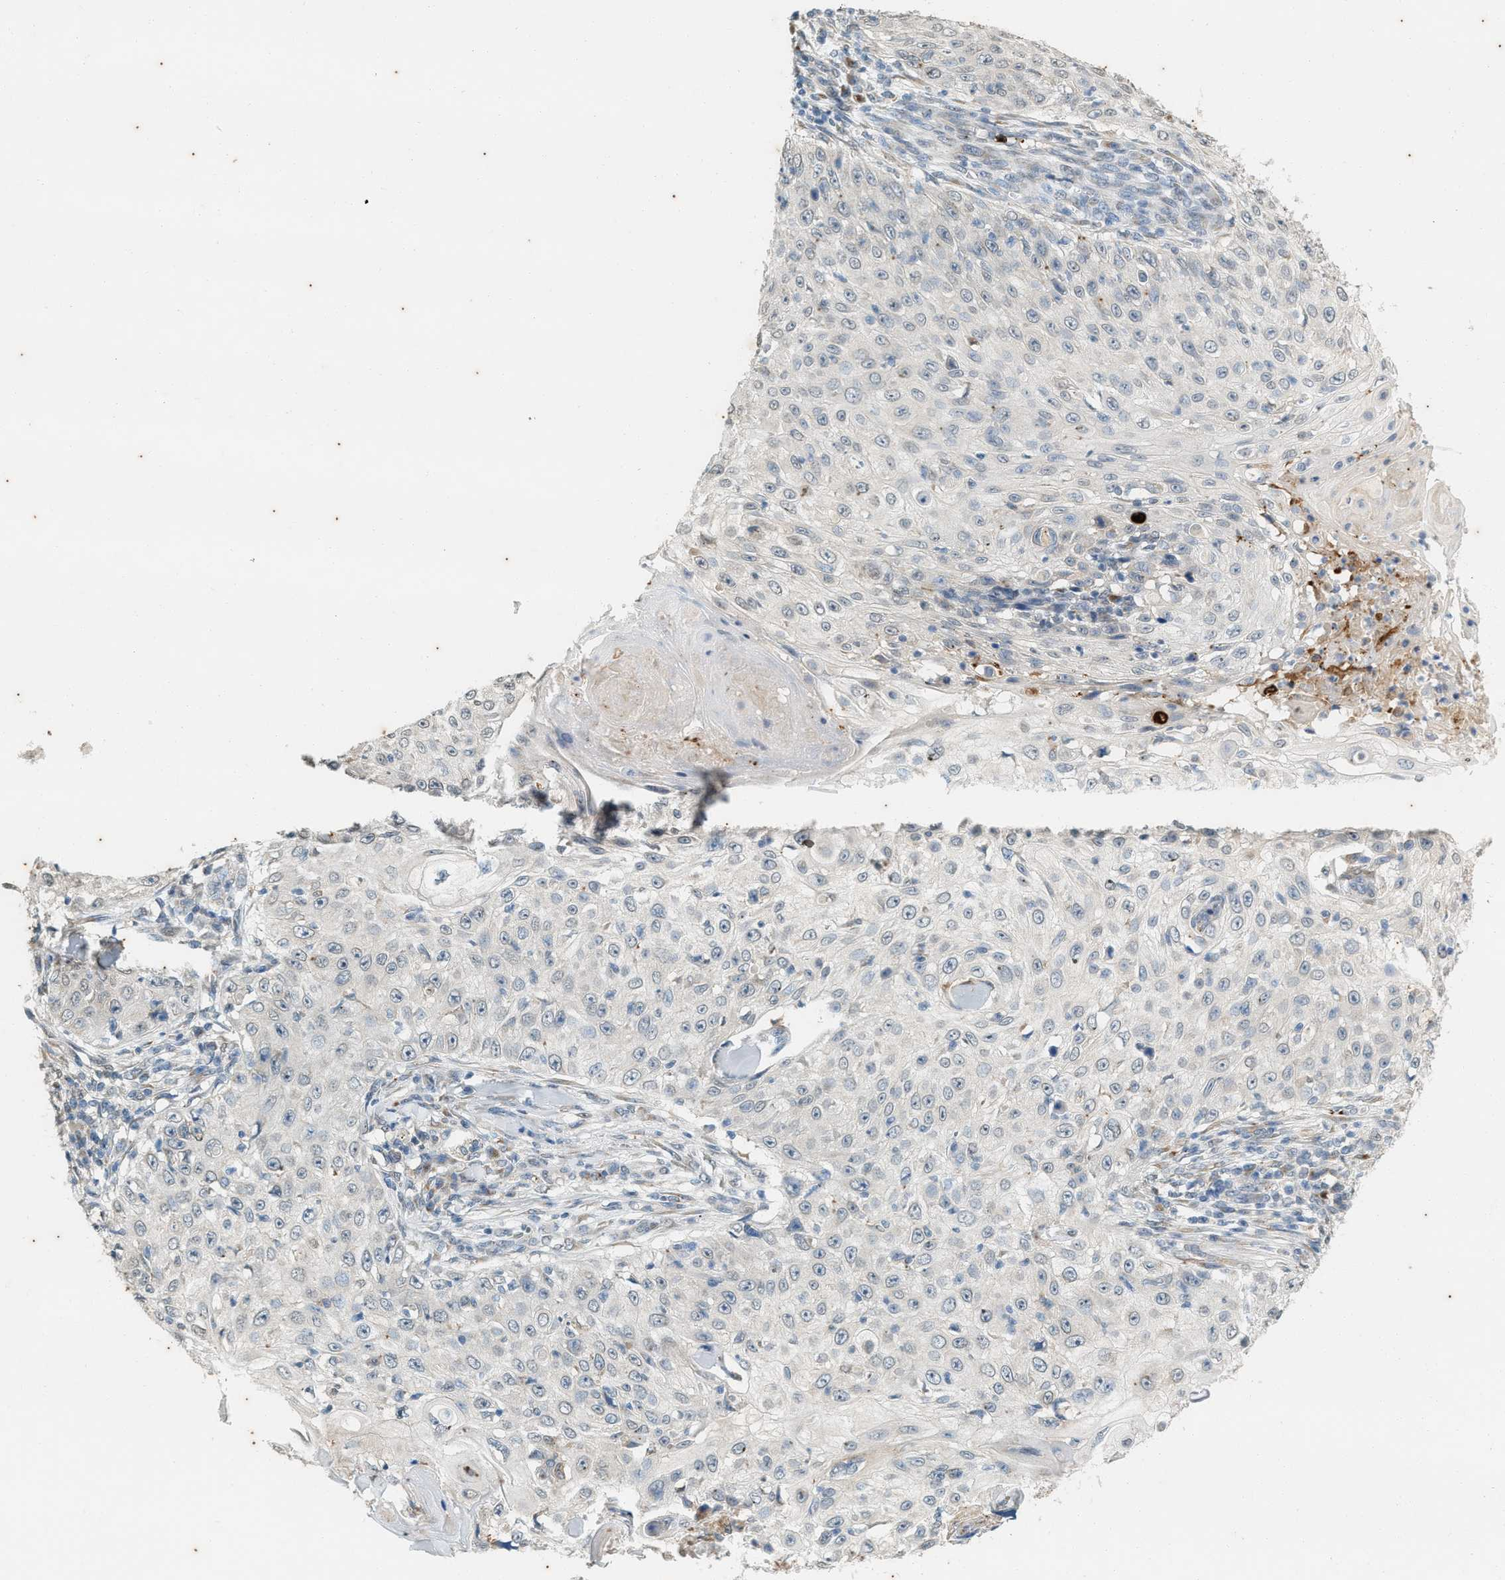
{"staining": {"intensity": "negative", "quantity": "none", "location": "none"}, "tissue": "skin cancer", "cell_type": "Tumor cells", "image_type": "cancer", "snomed": [{"axis": "morphology", "description": "Squamous cell carcinoma, NOS"}, {"axis": "topography", "description": "Skin"}], "caption": "This is a photomicrograph of immunohistochemistry (IHC) staining of squamous cell carcinoma (skin), which shows no staining in tumor cells.", "gene": "CHPF2", "patient": {"sex": "male", "age": 86}}